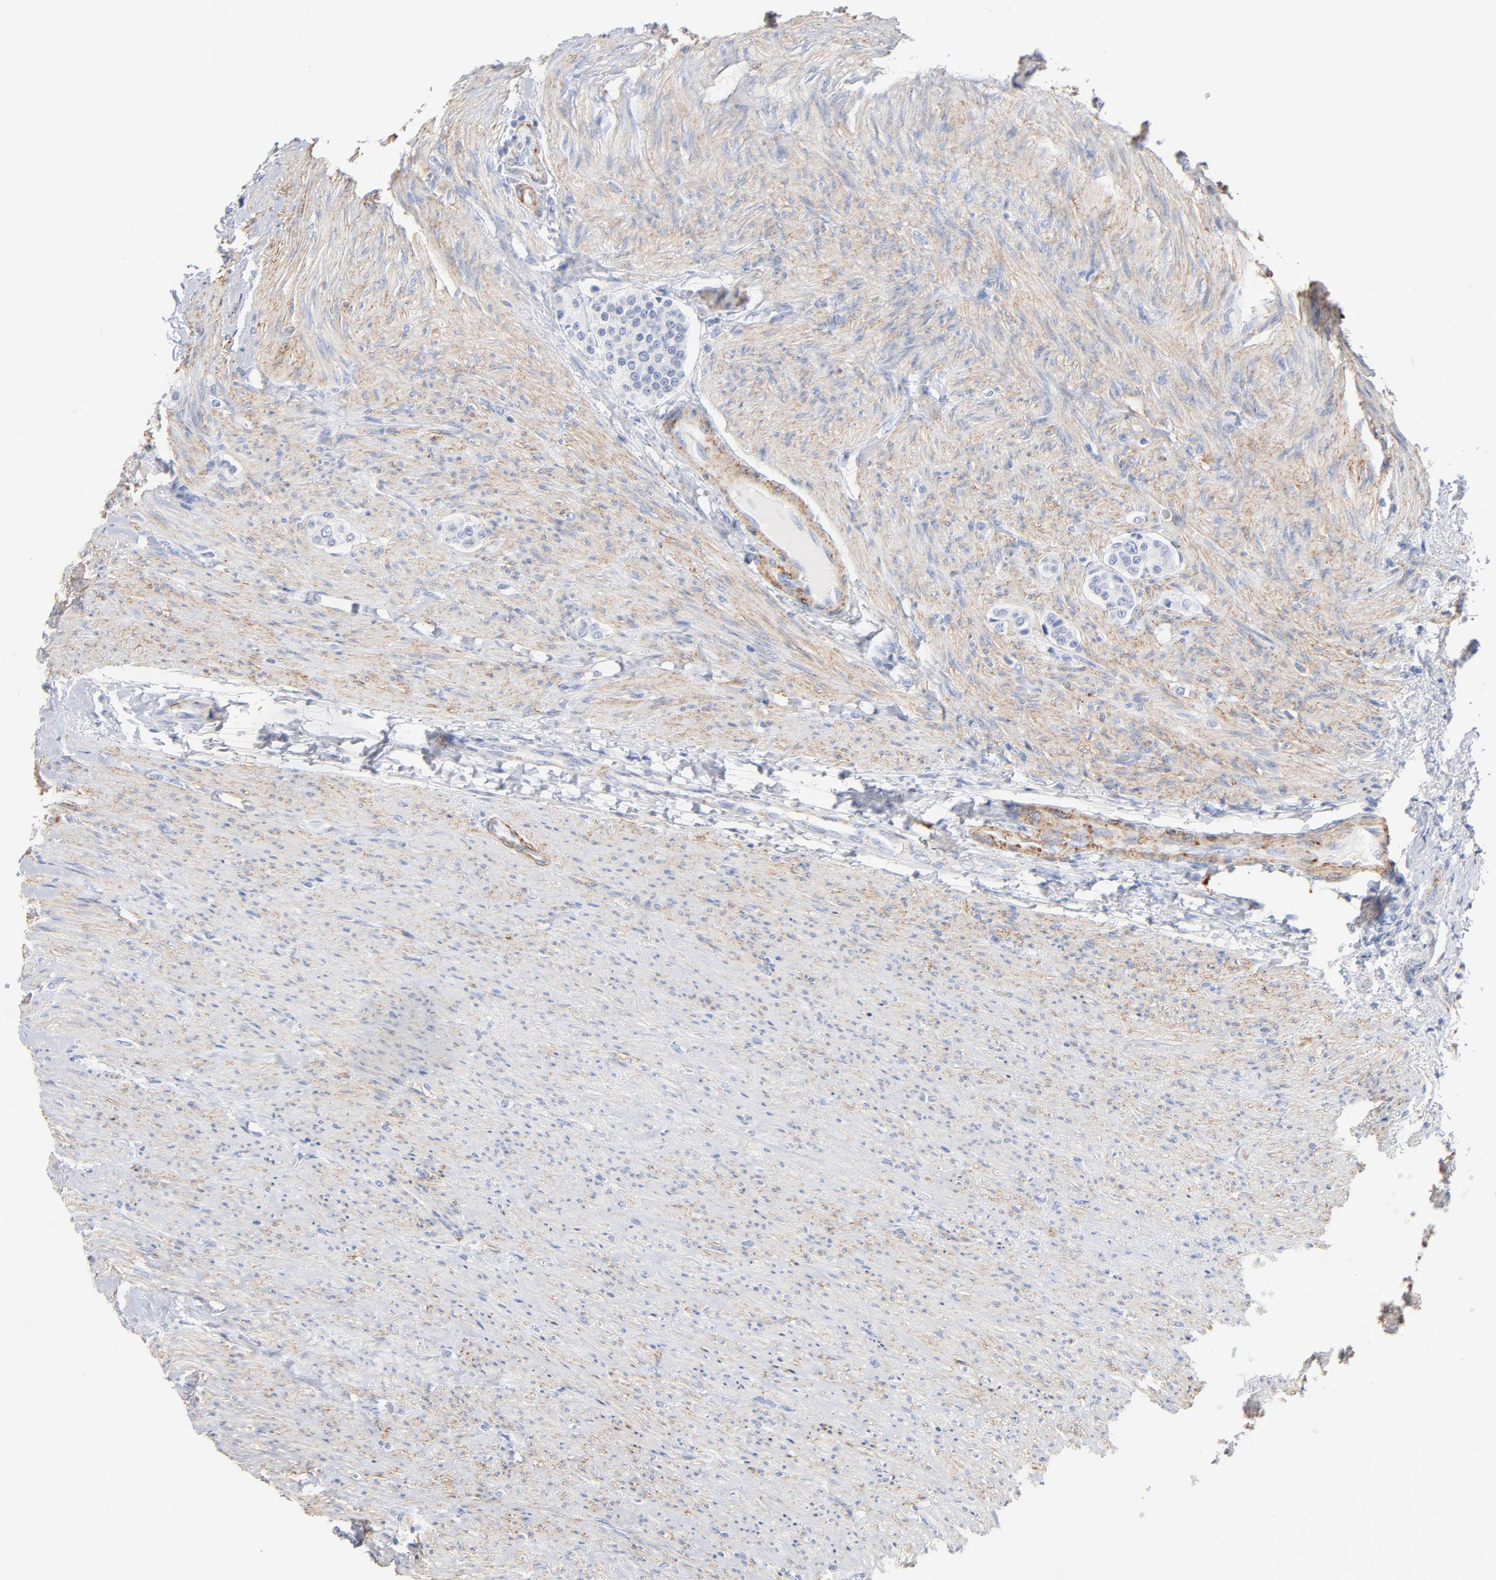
{"staining": {"intensity": "negative", "quantity": "none", "location": "none"}, "tissue": "carcinoid", "cell_type": "Tumor cells", "image_type": "cancer", "snomed": [{"axis": "morphology", "description": "Carcinoid, malignant, NOS"}, {"axis": "topography", "description": "Colon"}], "caption": "Tumor cells are negative for brown protein staining in carcinoid (malignant).", "gene": "AGTR1", "patient": {"sex": "female", "age": 61}}